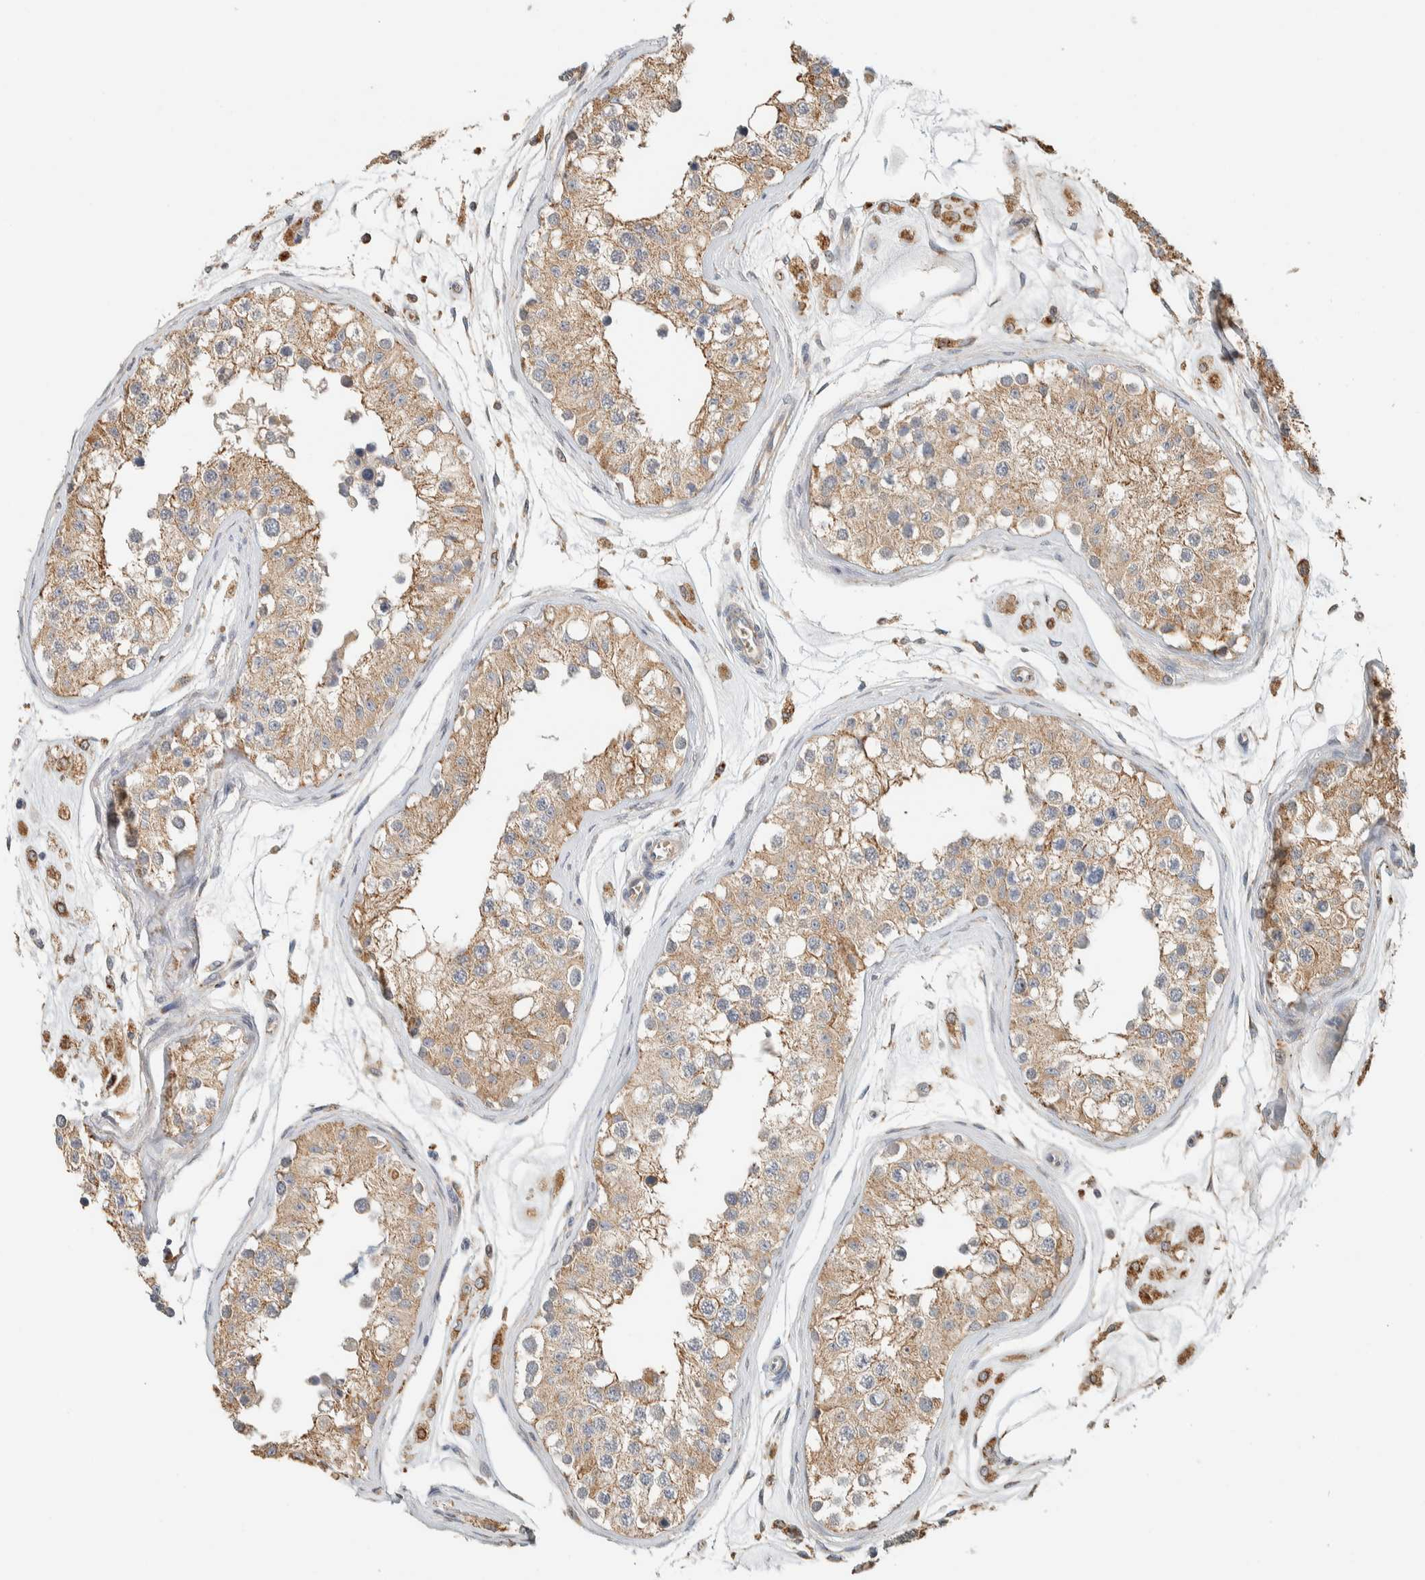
{"staining": {"intensity": "moderate", "quantity": ">75%", "location": "cytoplasmic/membranous"}, "tissue": "testis", "cell_type": "Cells in seminiferous ducts", "image_type": "normal", "snomed": [{"axis": "morphology", "description": "Normal tissue, NOS"}, {"axis": "morphology", "description": "Adenocarcinoma, metastatic, NOS"}, {"axis": "topography", "description": "Testis"}], "caption": "Normal testis displays moderate cytoplasmic/membranous expression in about >75% of cells in seminiferous ducts, visualized by immunohistochemistry. The protein of interest is shown in brown color, while the nuclei are stained blue.", "gene": "RAB11FIP1", "patient": {"sex": "male", "age": 26}}